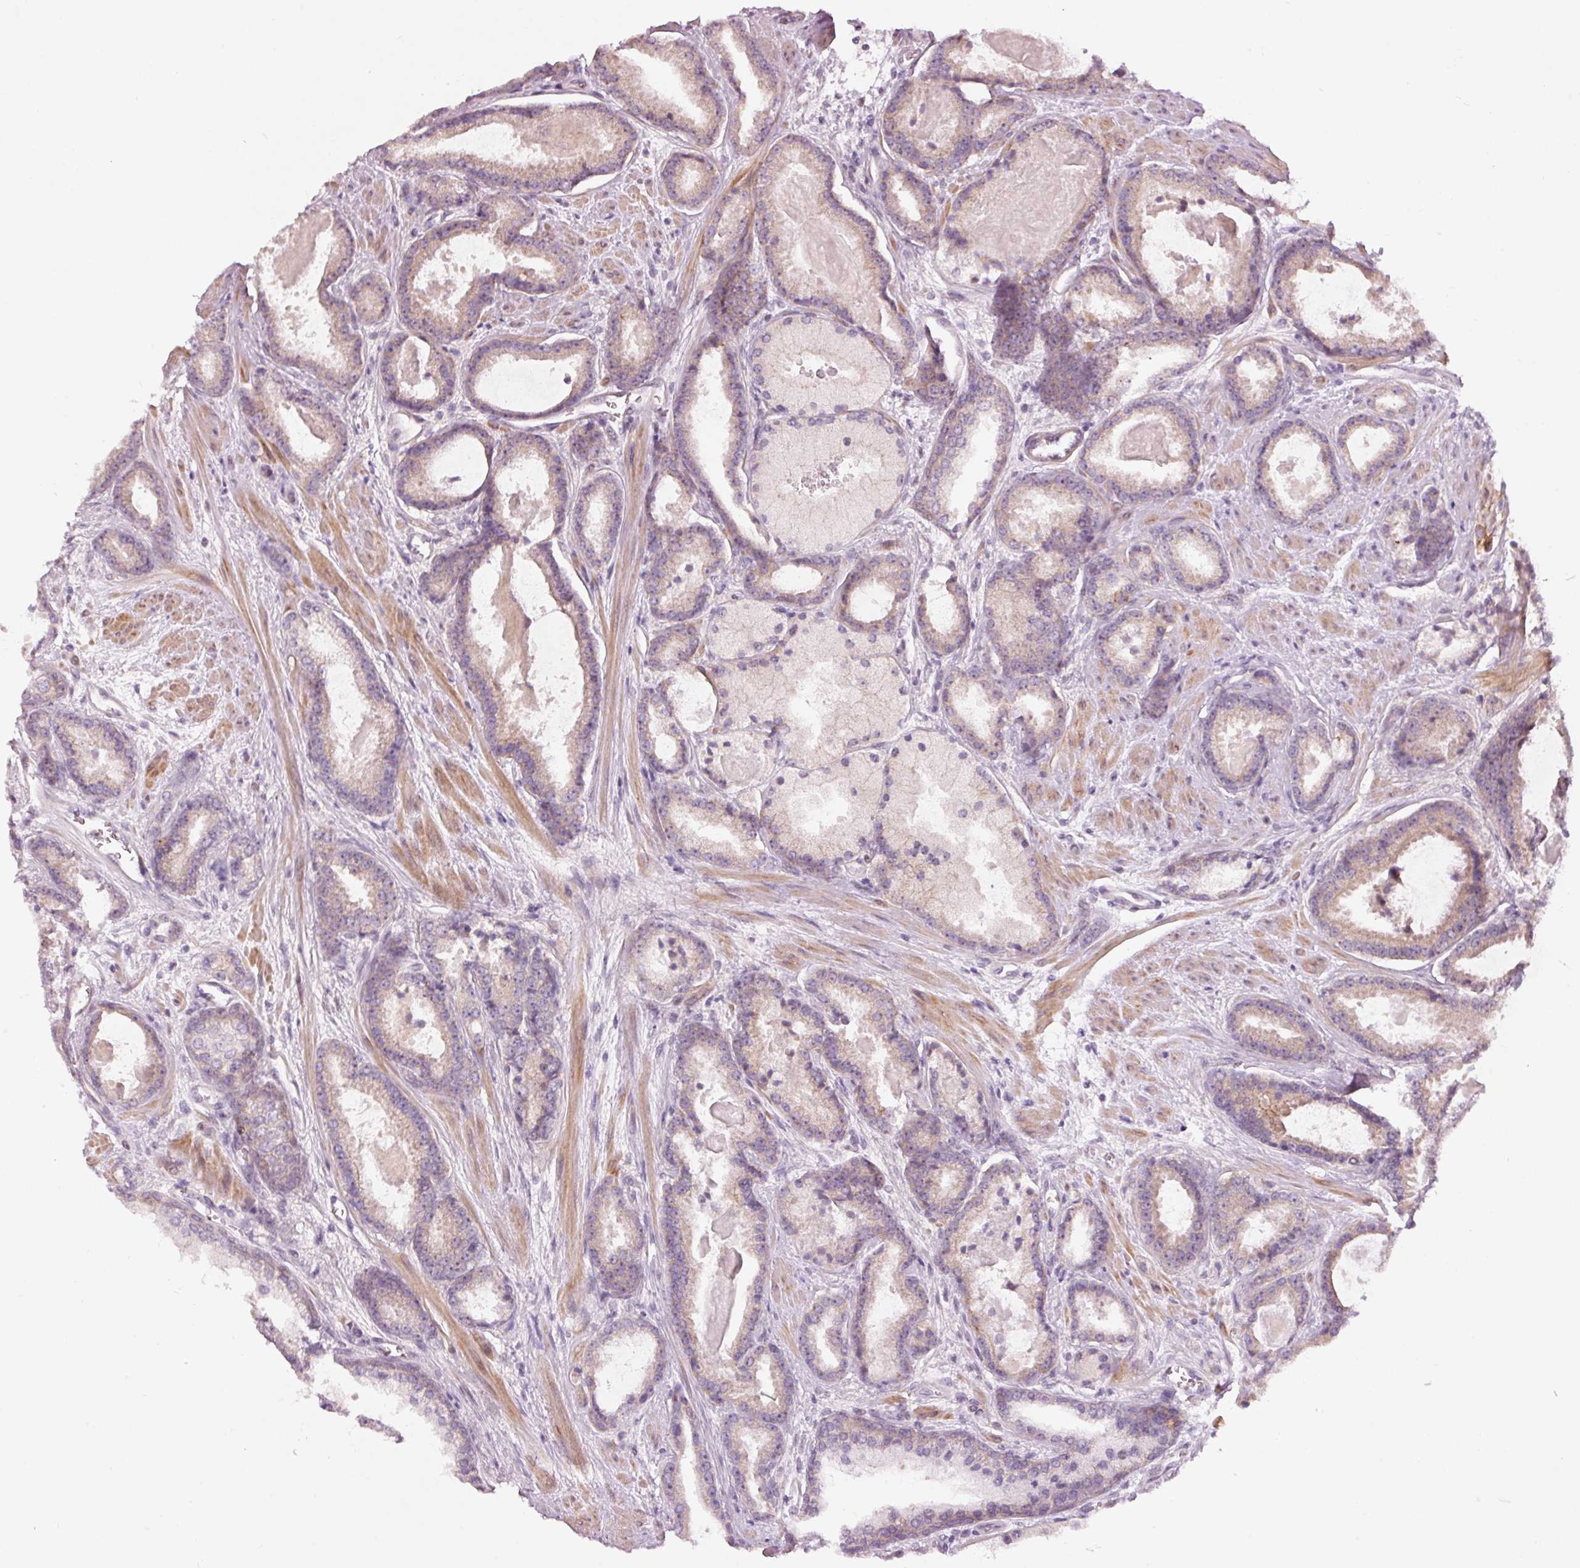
{"staining": {"intensity": "weak", "quantity": "25%-75%", "location": "cytoplasmic/membranous"}, "tissue": "prostate cancer", "cell_type": "Tumor cells", "image_type": "cancer", "snomed": [{"axis": "morphology", "description": "Adenocarcinoma, Low grade"}, {"axis": "topography", "description": "Prostate"}], "caption": "DAB immunohistochemical staining of prostate cancer (low-grade adenocarcinoma) demonstrates weak cytoplasmic/membranous protein expression in about 25%-75% of tumor cells.", "gene": "DAPP1", "patient": {"sex": "male", "age": 62}}